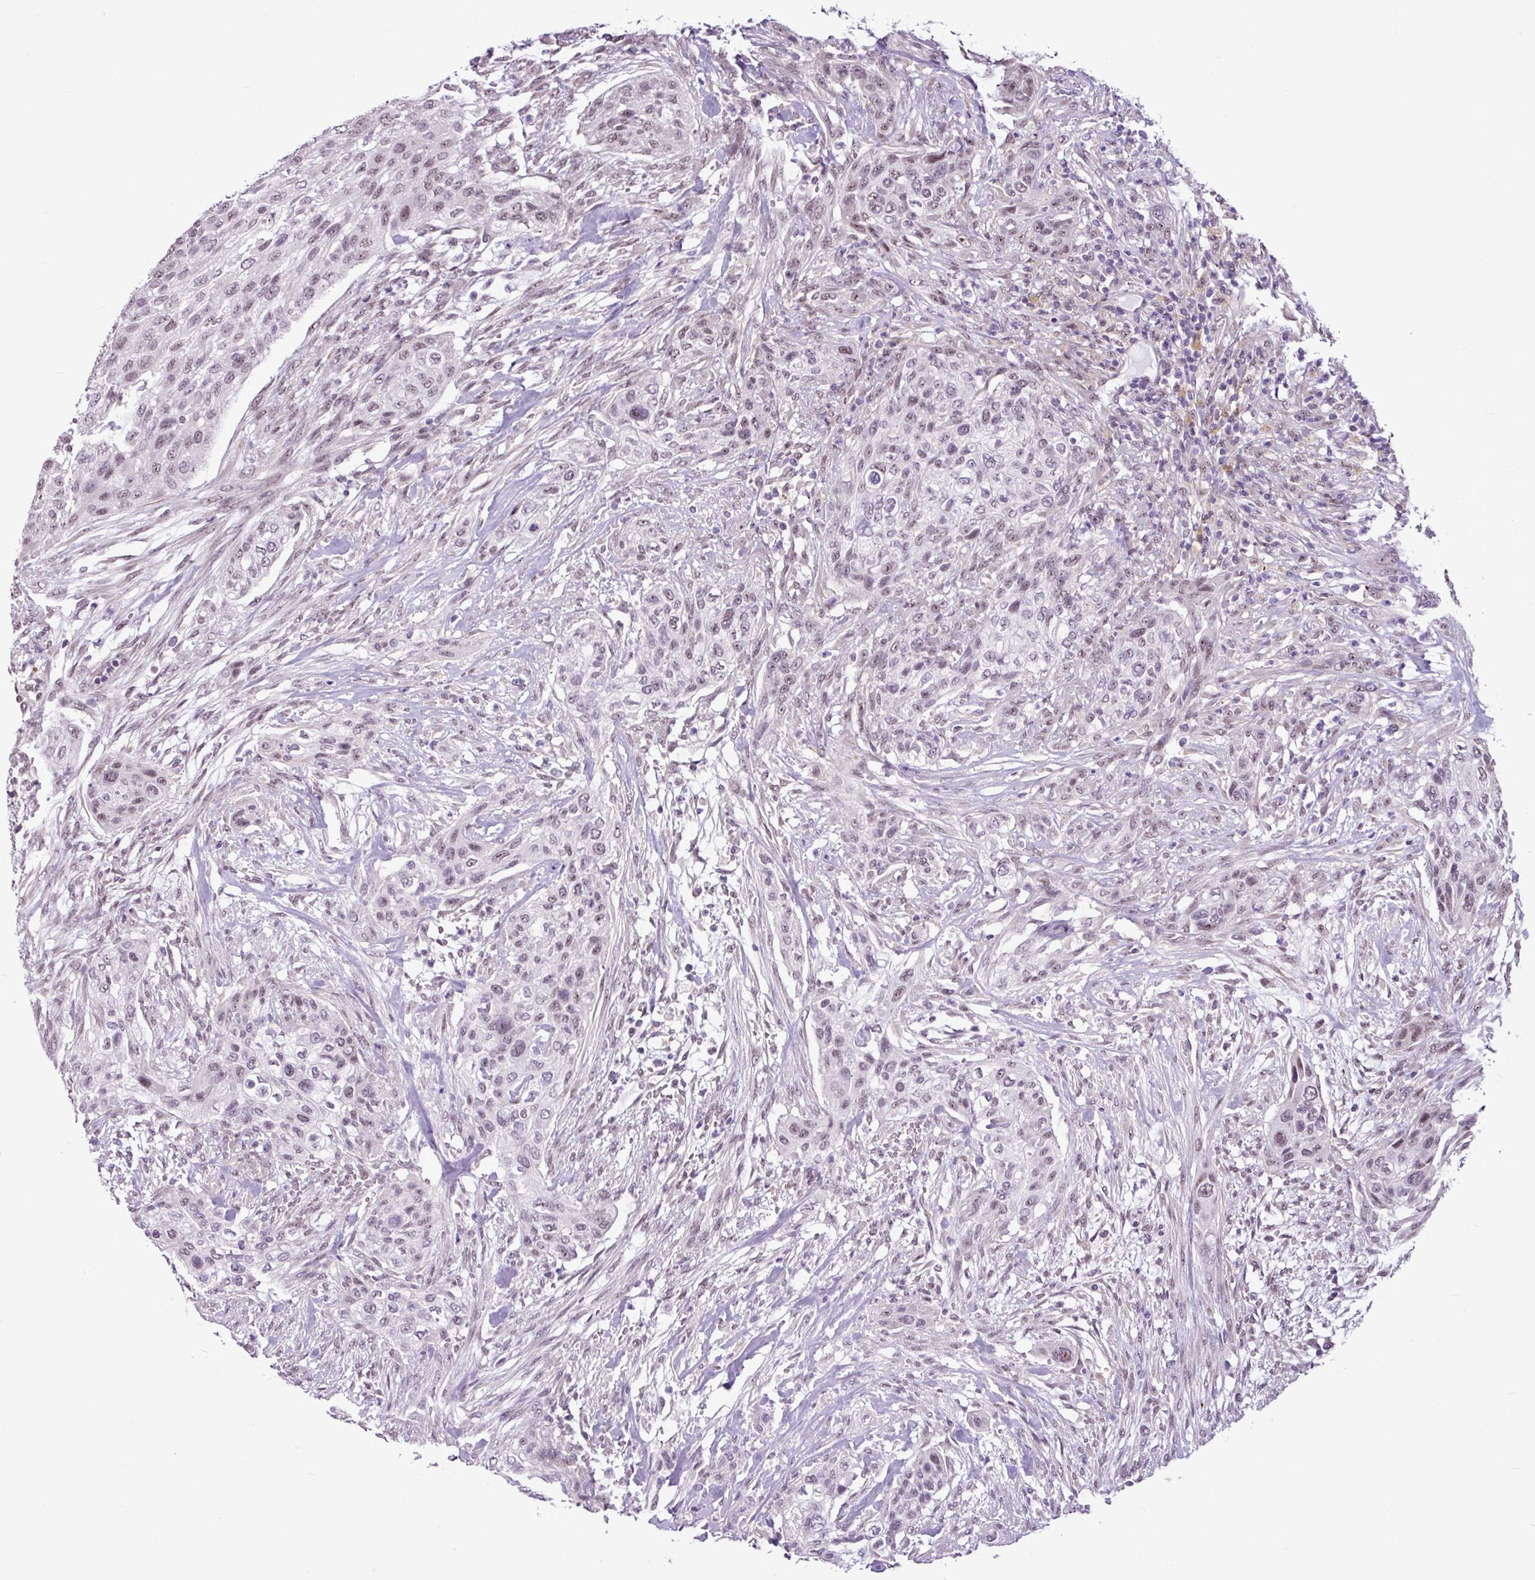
{"staining": {"intensity": "weak", "quantity": ">75%", "location": "nuclear"}, "tissue": "urothelial cancer", "cell_type": "Tumor cells", "image_type": "cancer", "snomed": [{"axis": "morphology", "description": "Urothelial carcinoma, High grade"}, {"axis": "topography", "description": "Urinary bladder"}], "caption": "Immunohistochemical staining of urothelial cancer demonstrates weak nuclear protein expression in approximately >75% of tumor cells. (IHC, brightfield microscopy, high magnification).", "gene": "UTP18", "patient": {"sex": "male", "age": 35}}